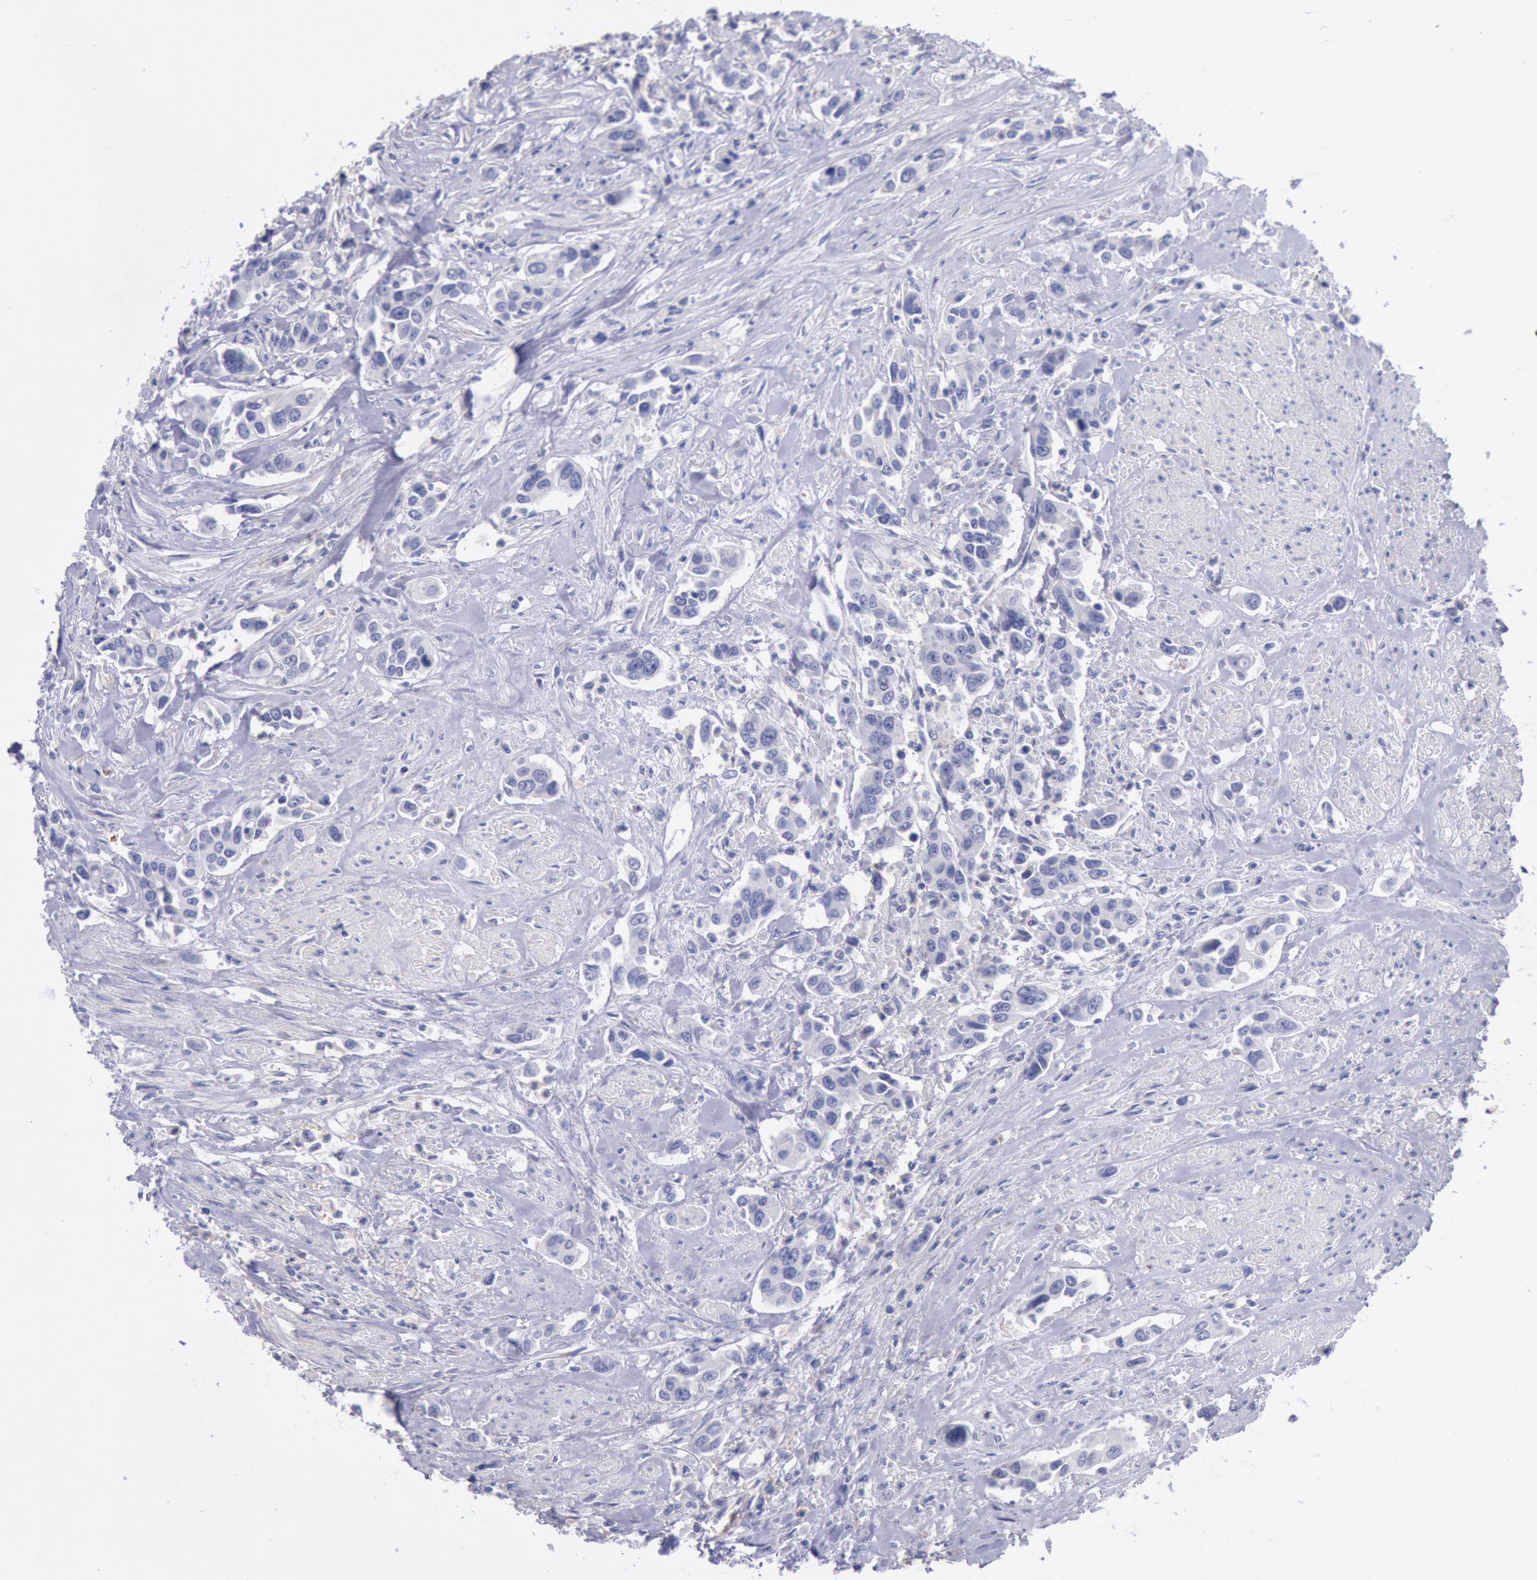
{"staining": {"intensity": "negative", "quantity": "none", "location": "none"}, "tissue": "urothelial cancer", "cell_type": "Tumor cells", "image_type": "cancer", "snomed": [{"axis": "morphology", "description": "Urothelial carcinoma, High grade"}, {"axis": "topography", "description": "Urinary bladder"}], "caption": "Histopathology image shows no protein expression in tumor cells of urothelial carcinoma (high-grade) tissue. Brightfield microscopy of immunohistochemistry stained with DAB (3,3'-diaminobenzidine) (brown) and hematoxylin (blue), captured at high magnification.", "gene": "GAL3ST1", "patient": {"sex": "male", "age": 86}}